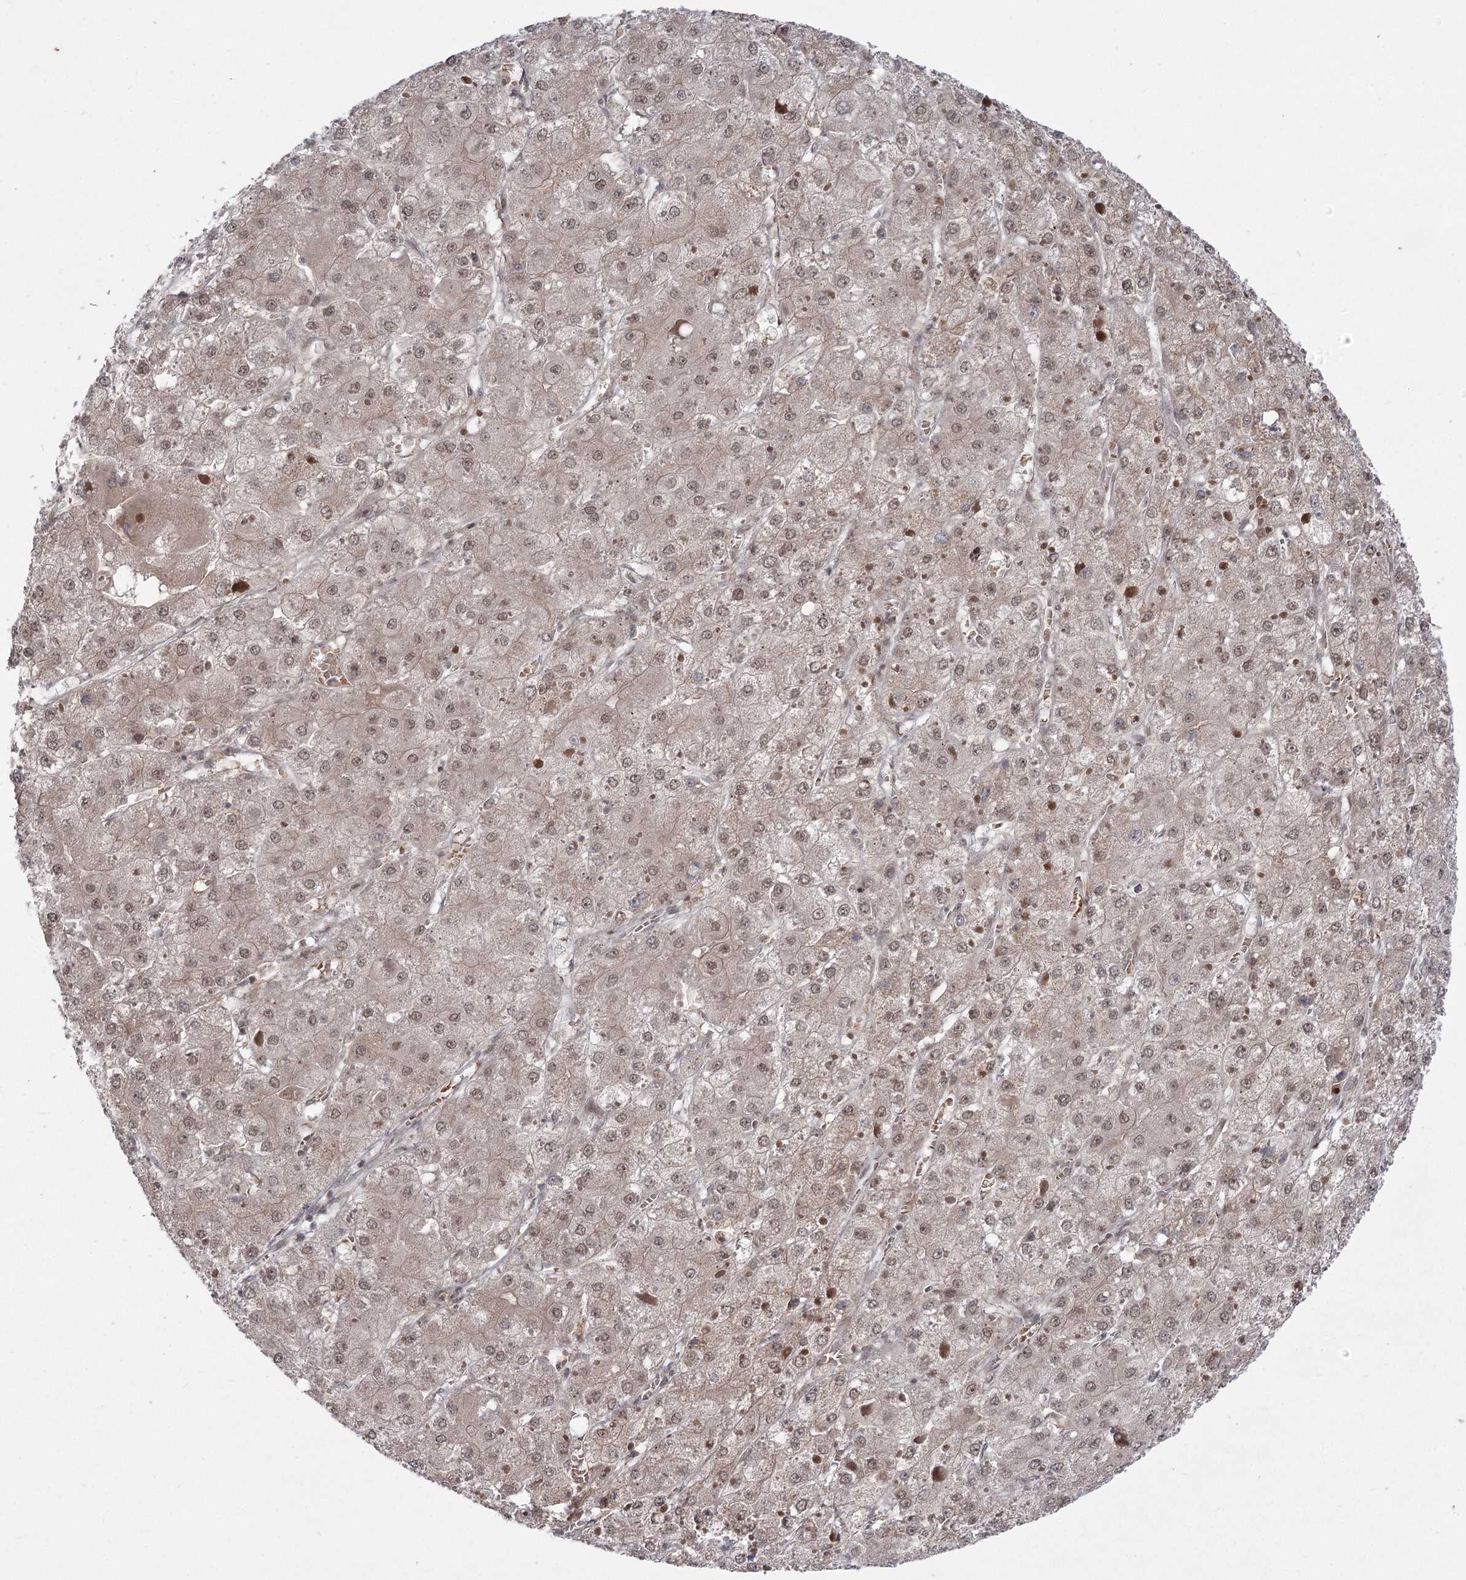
{"staining": {"intensity": "weak", "quantity": "25%-75%", "location": "nuclear"}, "tissue": "liver cancer", "cell_type": "Tumor cells", "image_type": "cancer", "snomed": [{"axis": "morphology", "description": "Carcinoma, Hepatocellular, NOS"}, {"axis": "topography", "description": "Liver"}], "caption": "The photomicrograph reveals immunohistochemical staining of liver cancer (hepatocellular carcinoma). There is weak nuclear expression is appreciated in approximately 25%-75% of tumor cells. The staining is performed using DAB (3,3'-diaminobenzidine) brown chromogen to label protein expression. The nuclei are counter-stained blue using hematoxylin.", "gene": "HELQ", "patient": {"sex": "female", "age": 73}}